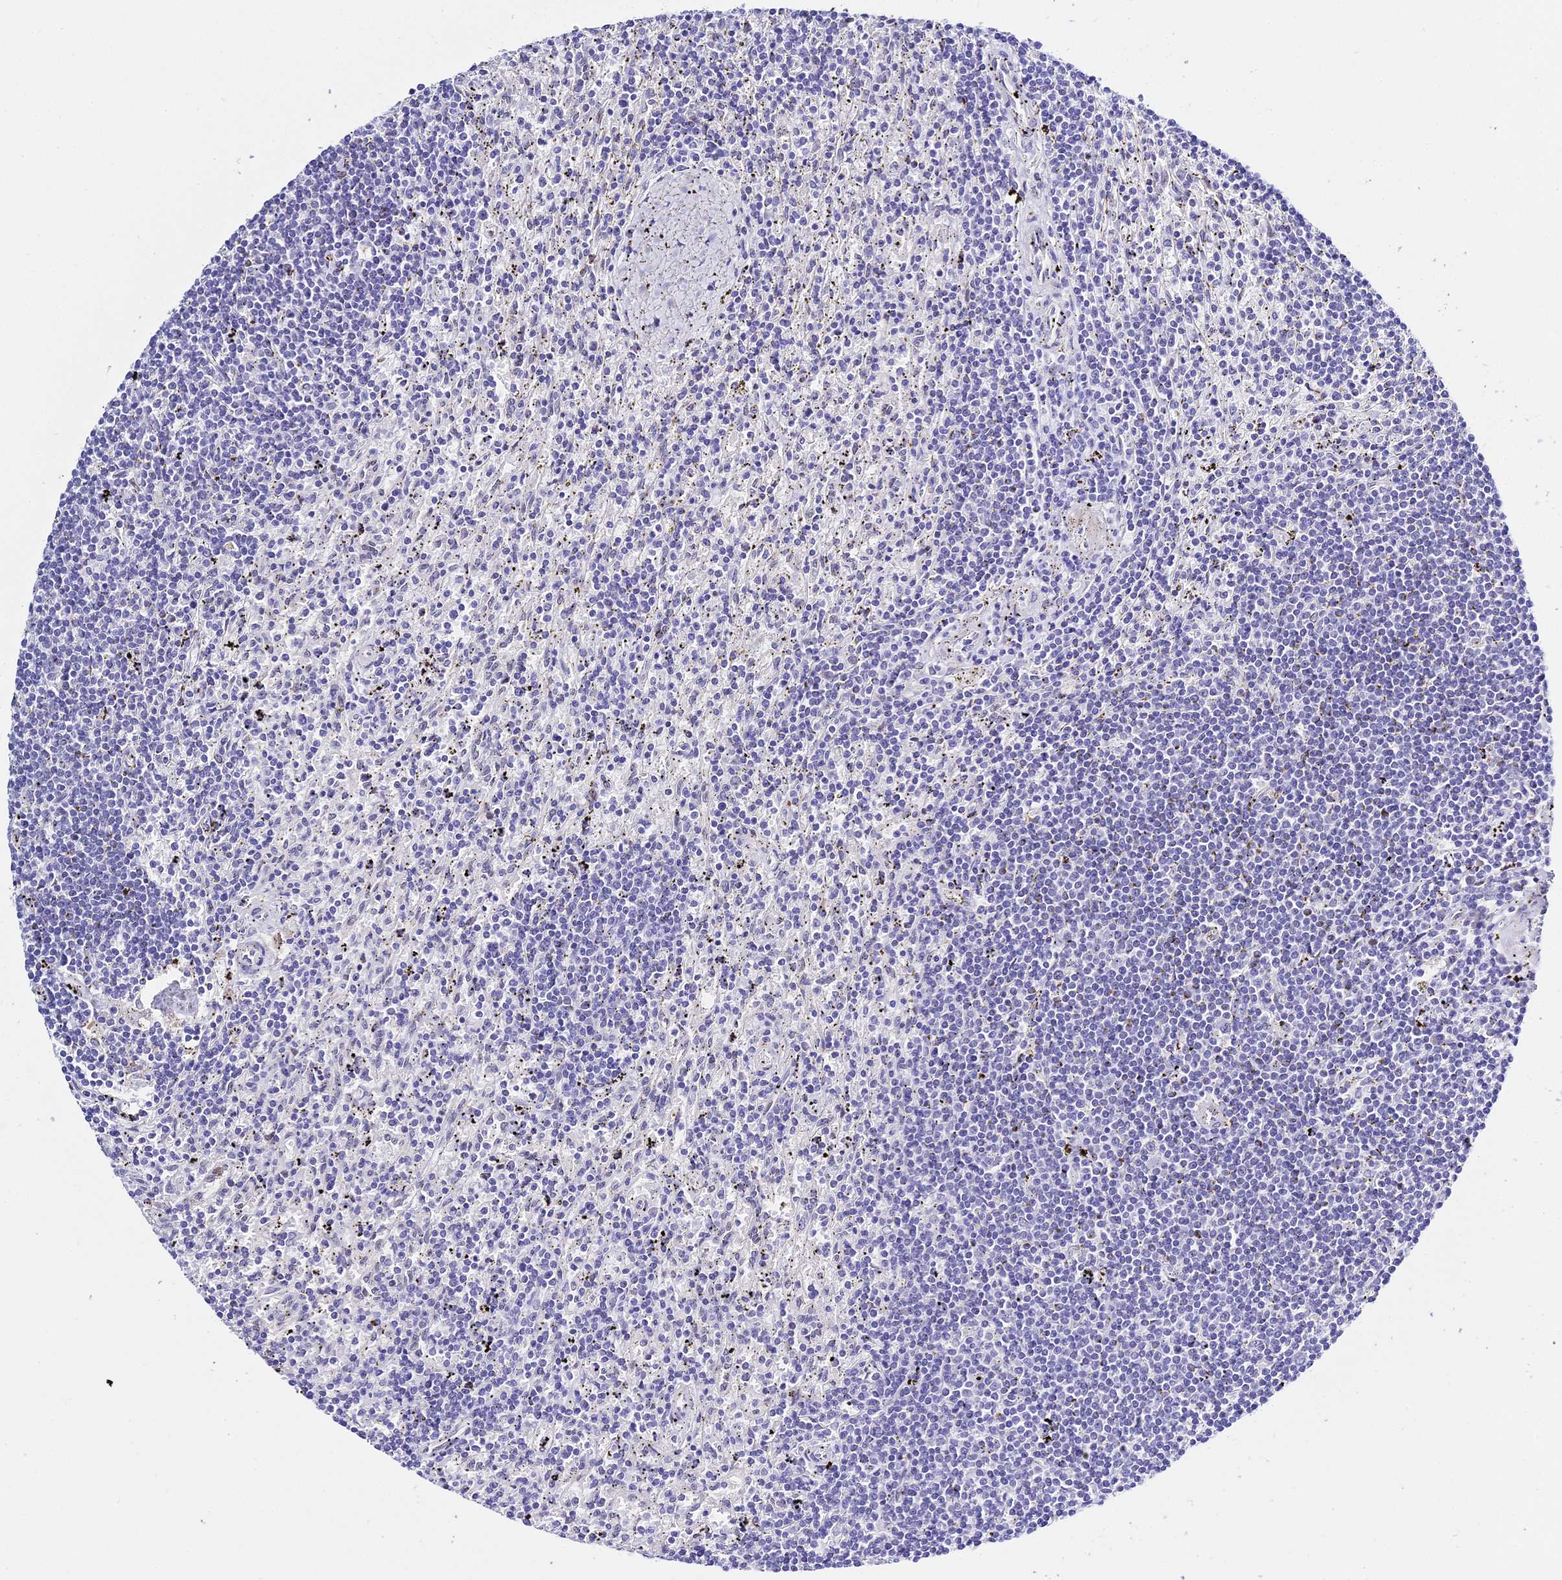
{"staining": {"intensity": "negative", "quantity": "none", "location": "none"}, "tissue": "lymphoma", "cell_type": "Tumor cells", "image_type": "cancer", "snomed": [{"axis": "morphology", "description": "Malignant lymphoma, non-Hodgkin's type, Low grade"}, {"axis": "topography", "description": "Spleen"}], "caption": "Lymphoma stained for a protein using immunohistochemistry demonstrates no staining tumor cells.", "gene": "POFUT2", "patient": {"sex": "male", "age": 76}}